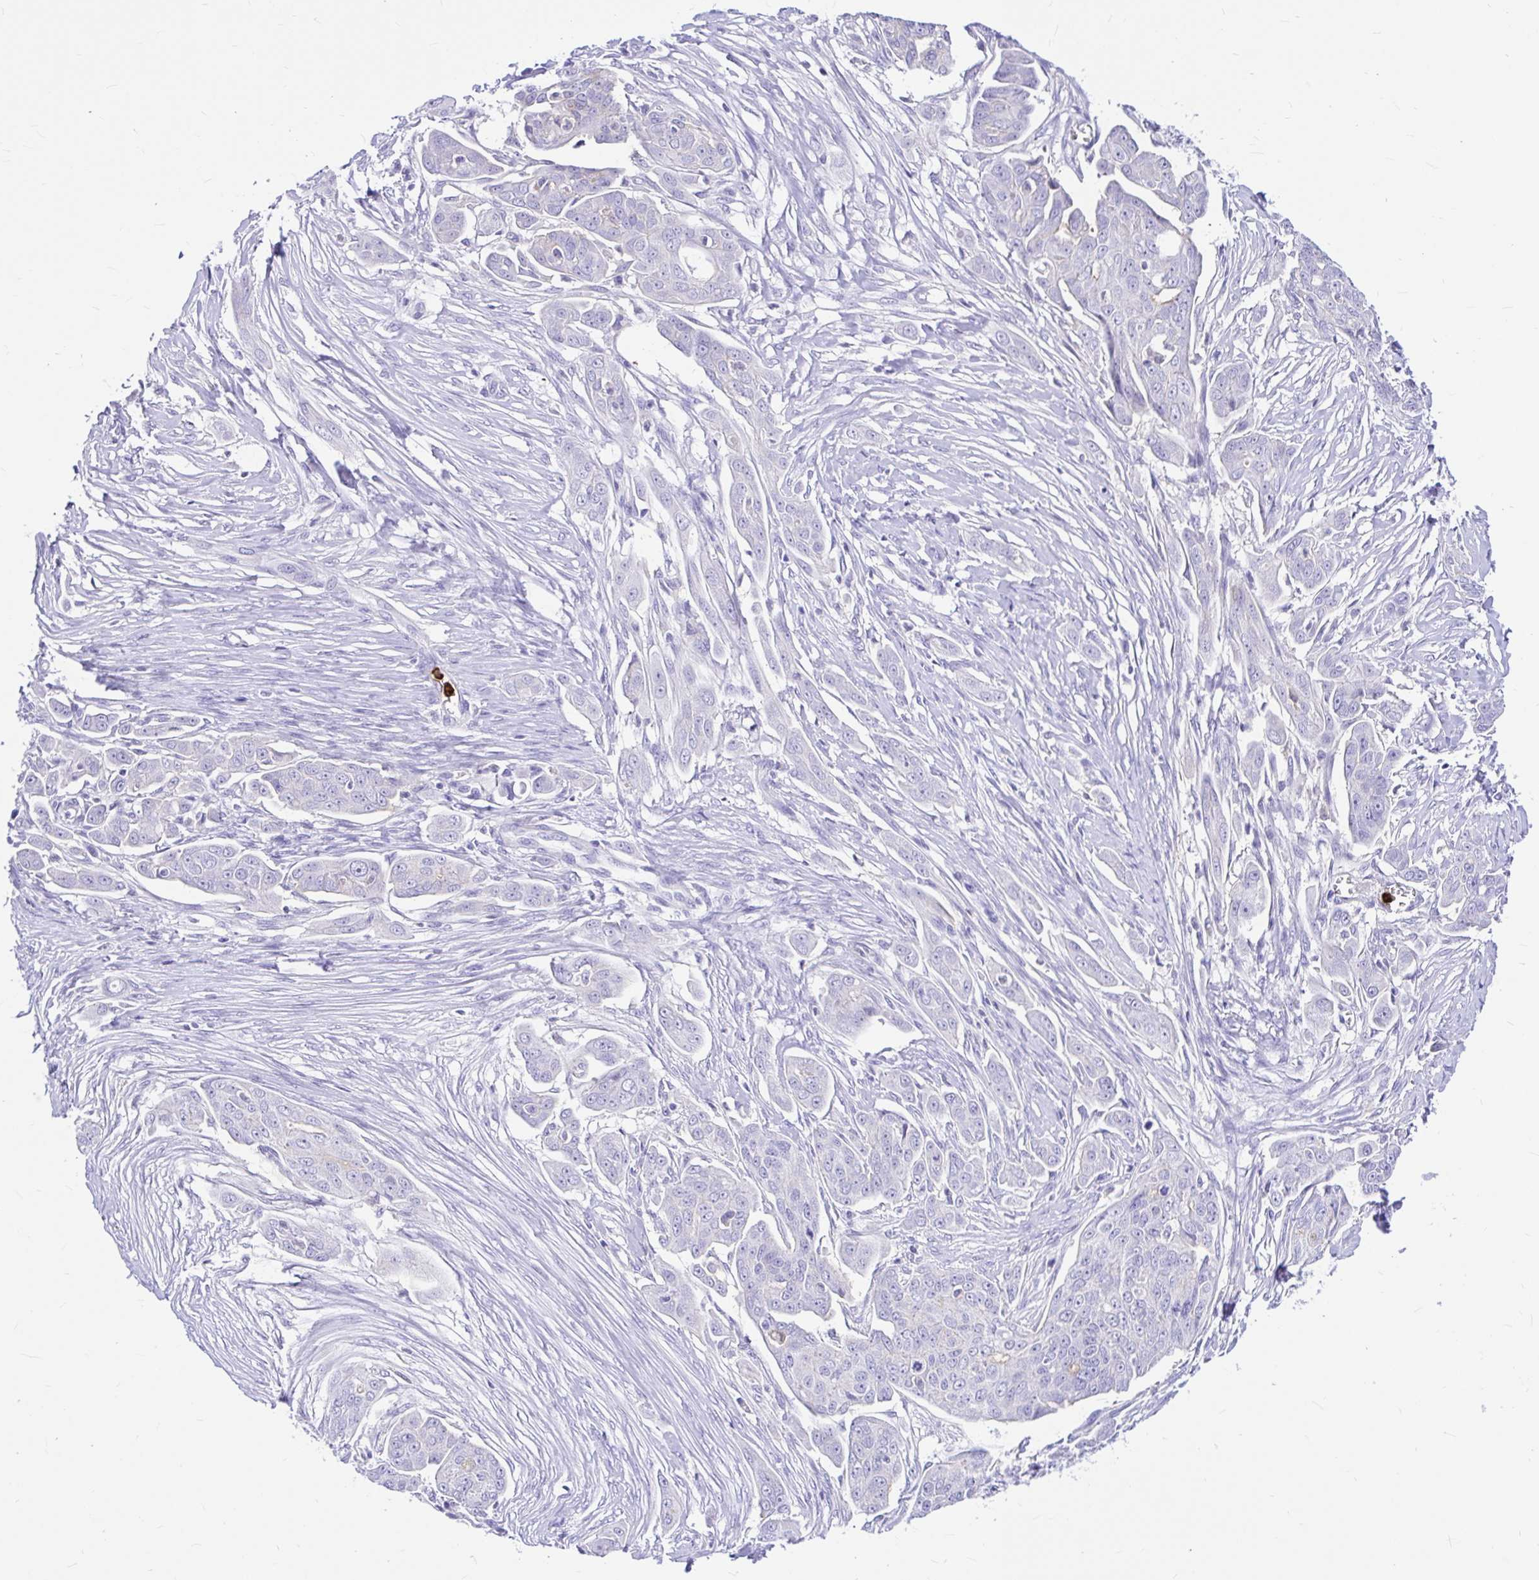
{"staining": {"intensity": "negative", "quantity": "none", "location": "none"}, "tissue": "ovarian cancer", "cell_type": "Tumor cells", "image_type": "cancer", "snomed": [{"axis": "morphology", "description": "Carcinoma, endometroid"}, {"axis": "topography", "description": "Ovary"}], "caption": "Immunohistochemical staining of ovarian endometroid carcinoma demonstrates no significant expression in tumor cells.", "gene": "CLEC1B", "patient": {"sex": "female", "age": 70}}